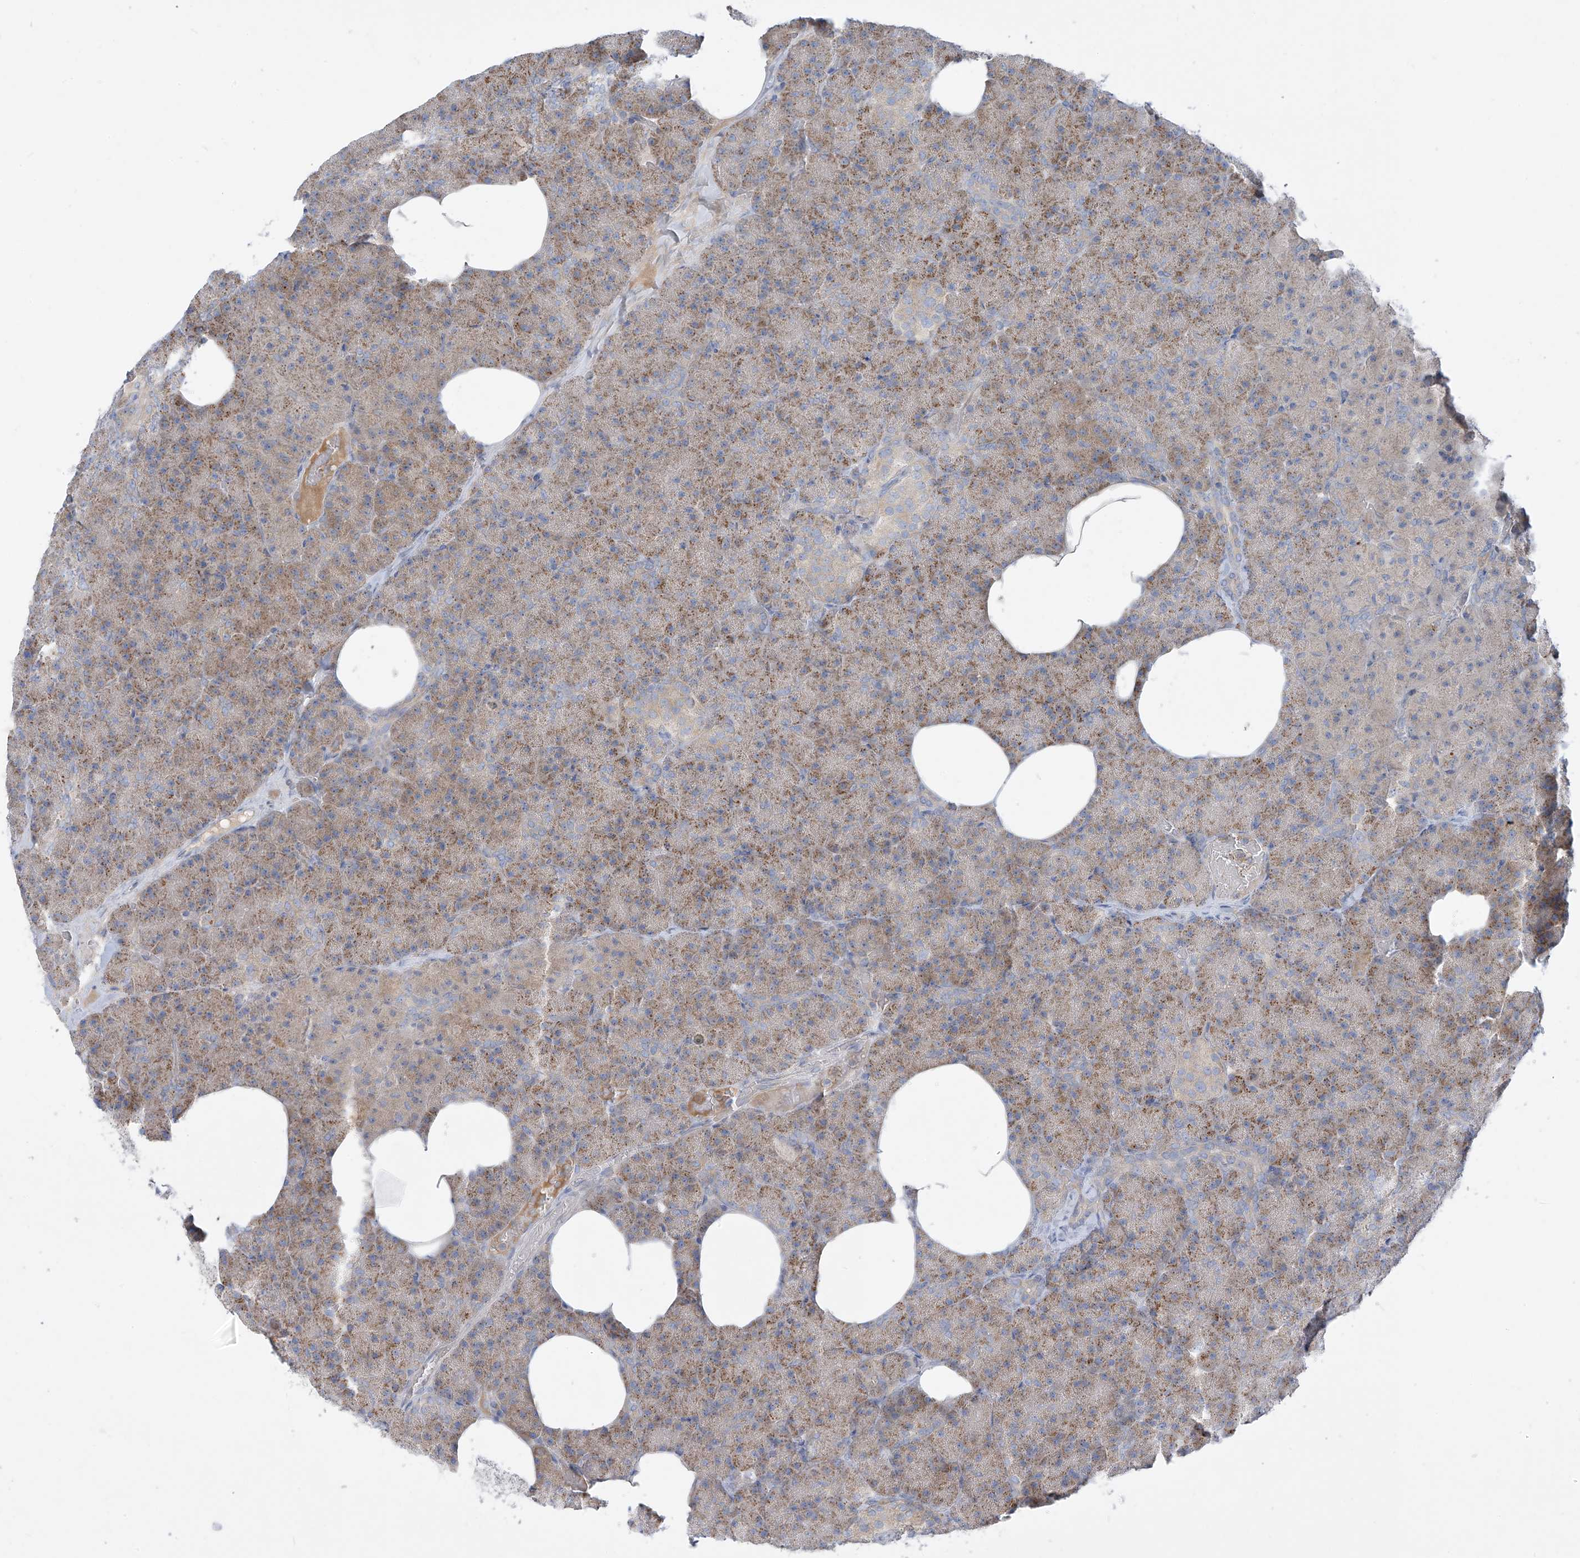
{"staining": {"intensity": "moderate", "quantity": "25%-75%", "location": "cytoplasmic/membranous"}, "tissue": "pancreas", "cell_type": "Exocrine glandular cells", "image_type": "normal", "snomed": [{"axis": "morphology", "description": "Normal tissue, NOS"}, {"axis": "morphology", "description": "Carcinoid, malignant, NOS"}, {"axis": "topography", "description": "Pancreas"}], "caption": "Immunohistochemistry micrograph of unremarkable pancreas: pancreas stained using IHC demonstrates medium levels of moderate protein expression localized specifically in the cytoplasmic/membranous of exocrine glandular cells, appearing as a cytoplasmic/membranous brown color.", "gene": "DGKQ", "patient": {"sex": "female", "age": 35}}